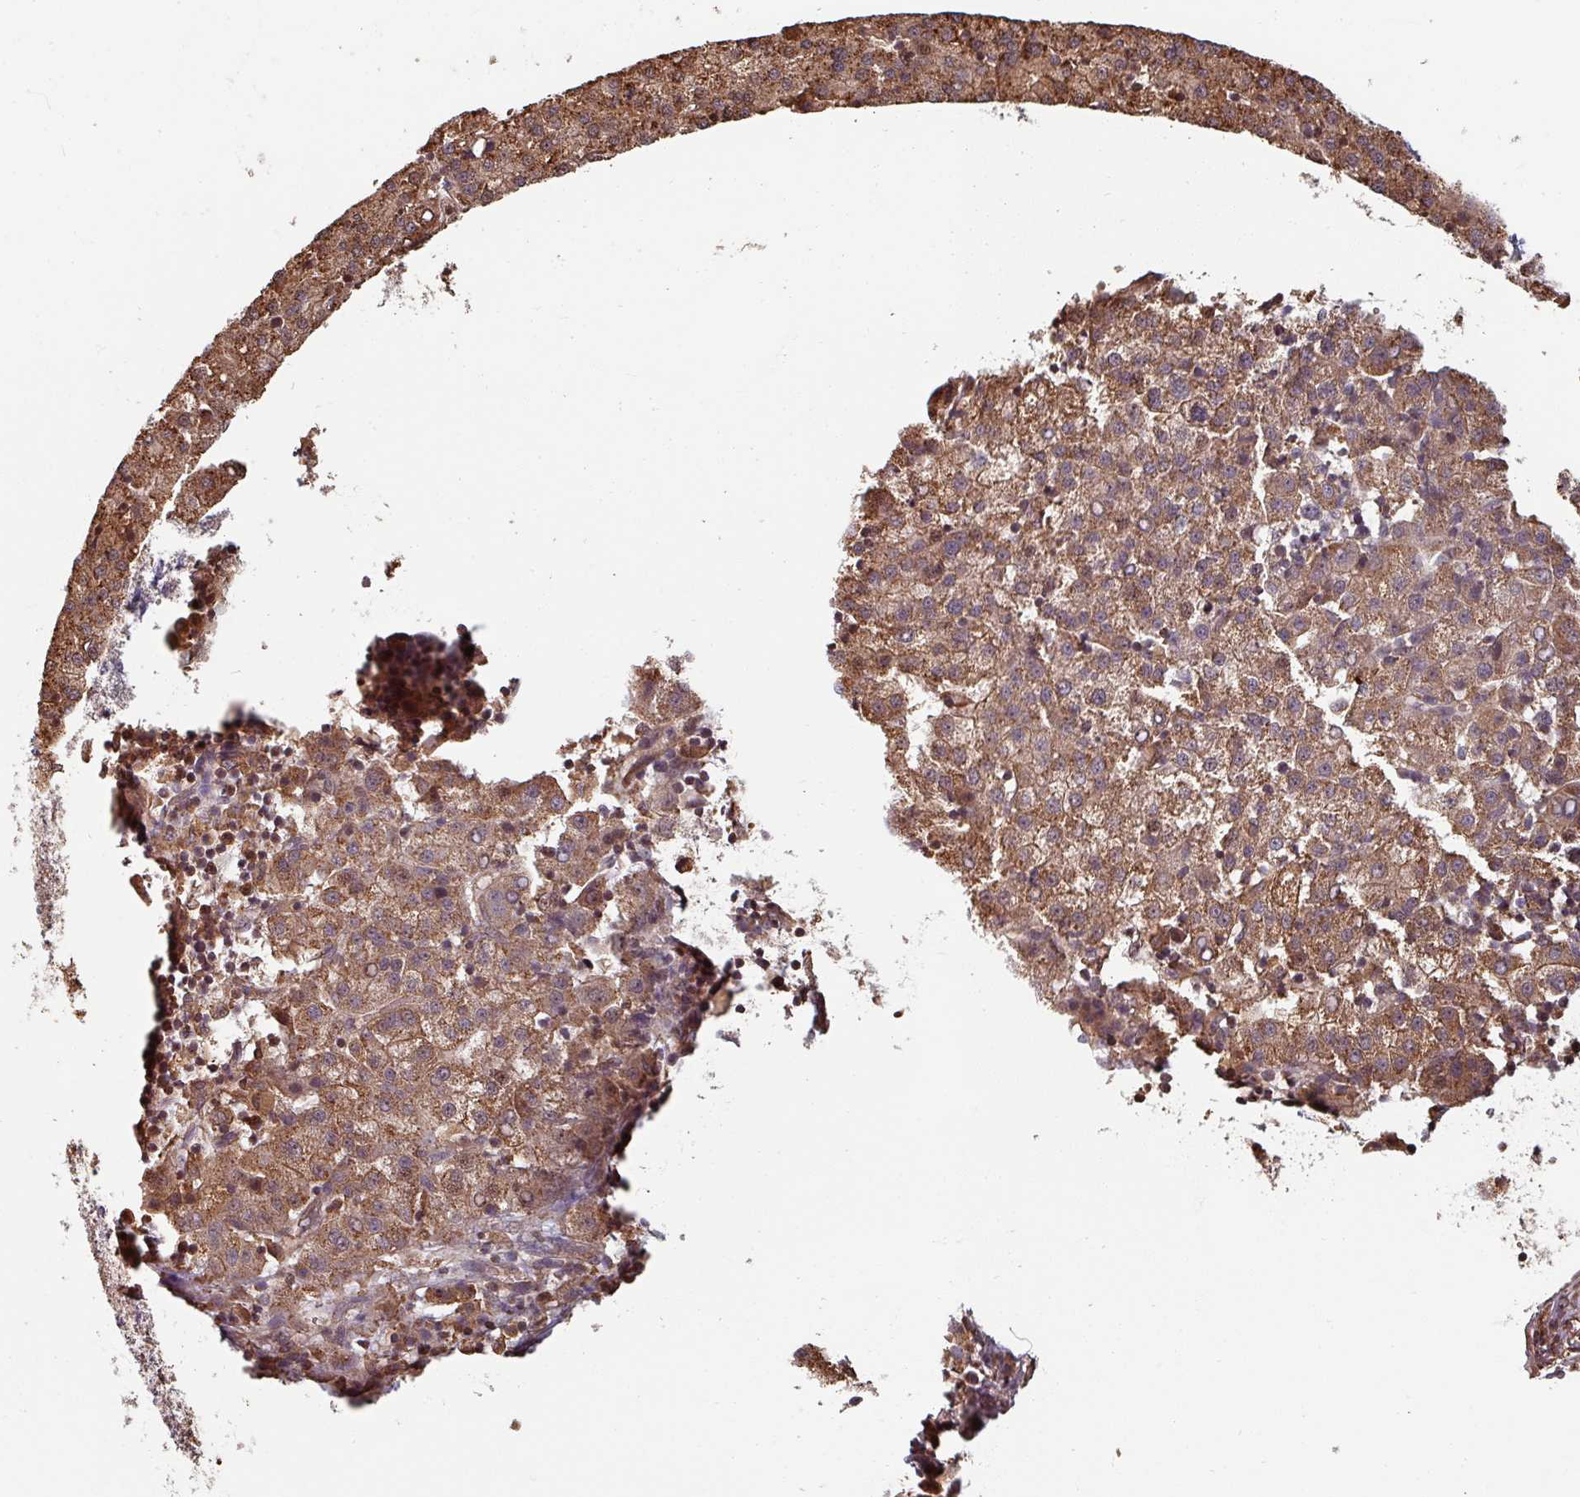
{"staining": {"intensity": "moderate", "quantity": ">75%", "location": "cytoplasmic/membranous"}, "tissue": "liver cancer", "cell_type": "Tumor cells", "image_type": "cancer", "snomed": [{"axis": "morphology", "description": "Carcinoma, Hepatocellular, NOS"}, {"axis": "topography", "description": "Liver"}], "caption": "Moderate cytoplasmic/membranous staining is seen in about >75% of tumor cells in liver hepatocellular carcinoma. The staining was performed using DAB (3,3'-diaminobenzidine) to visualize the protein expression in brown, while the nuclei were stained in blue with hematoxylin (Magnification: 20x).", "gene": "EID1", "patient": {"sex": "female", "age": 58}}